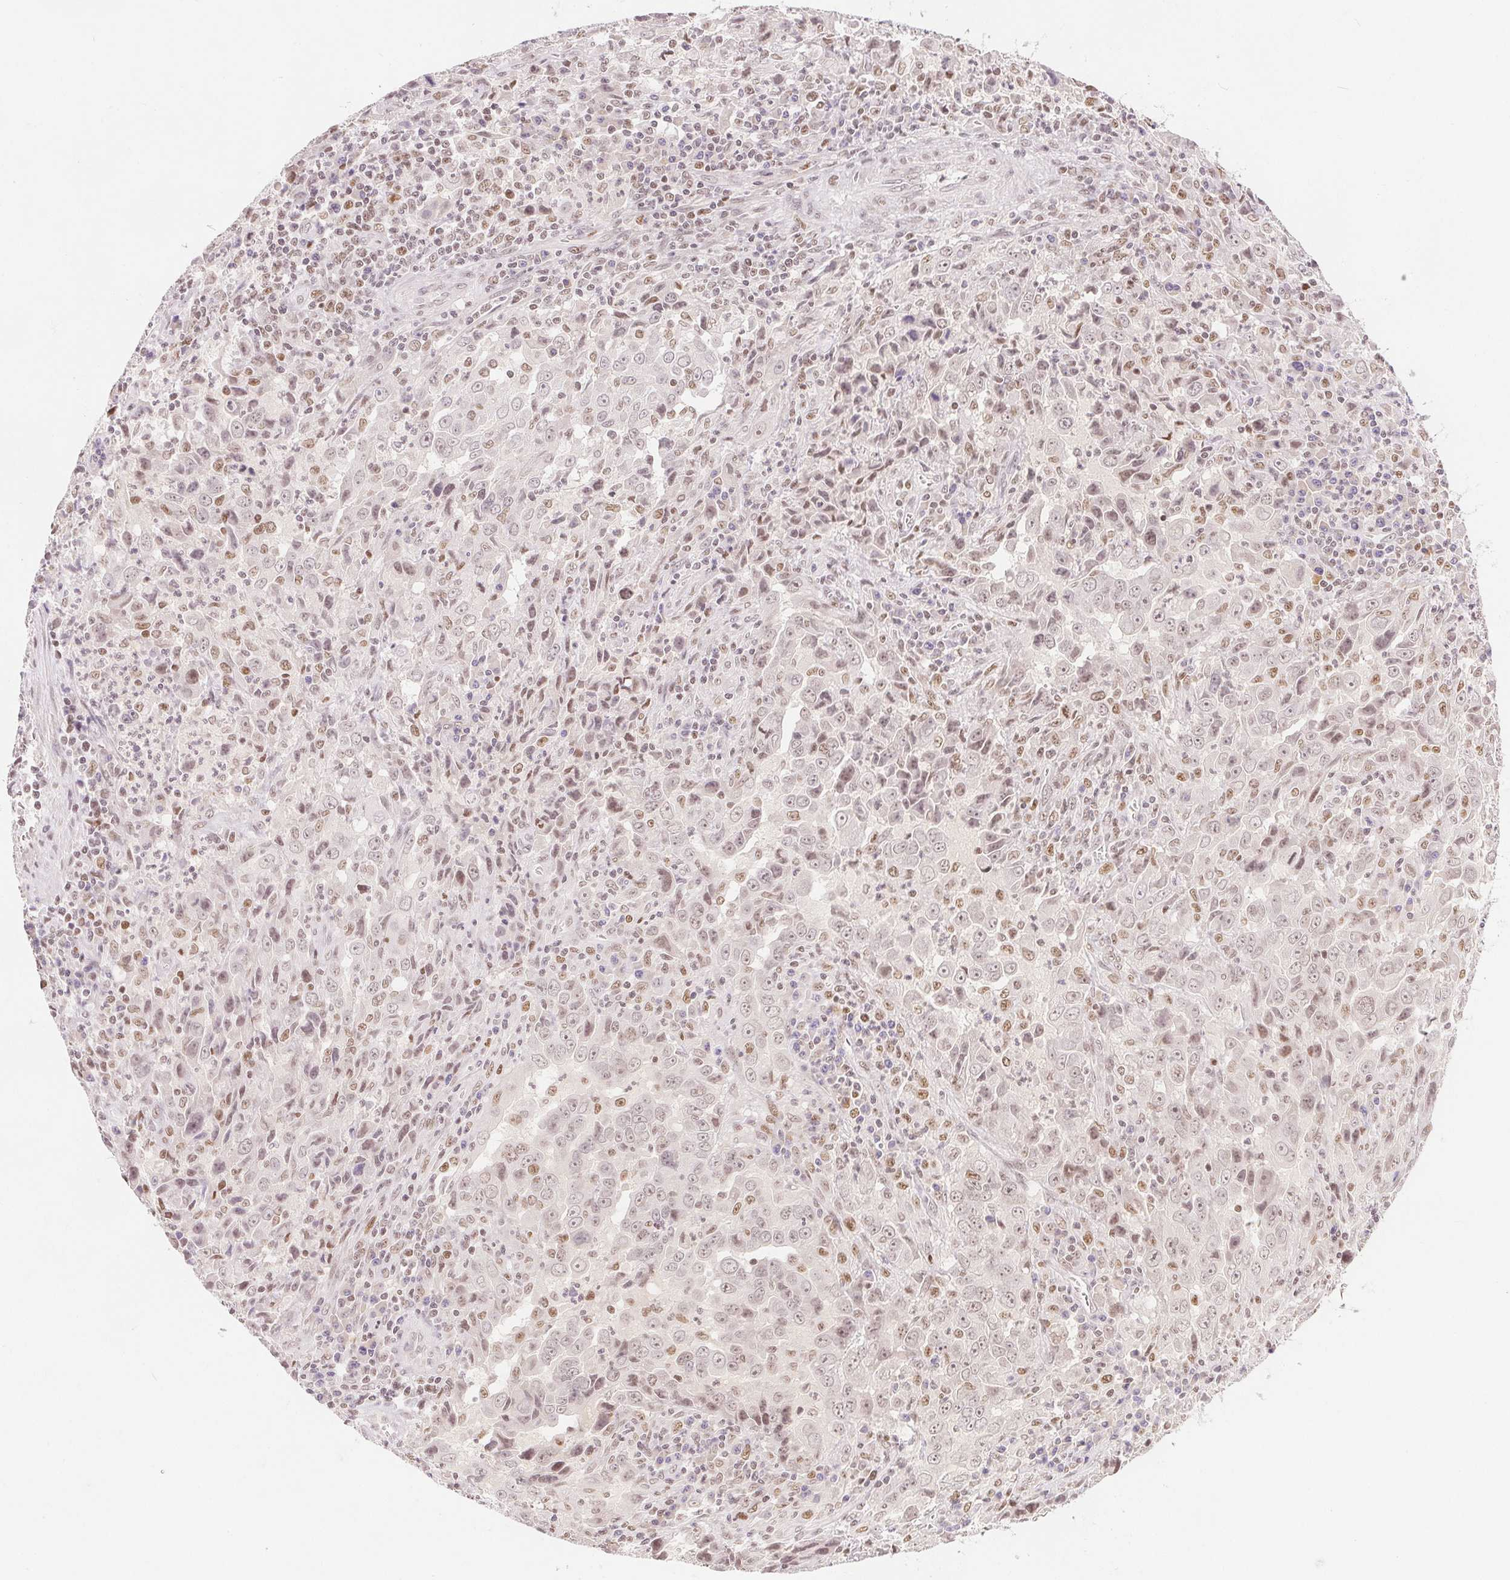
{"staining": {"intensity": "weak", "quantity": "25%-75%", "location": "nuclear"}, "tissue": "lung cancer", "cell_type": "Tumor cells", "image_type": "cancer", "snomed": [{"axis": "morphology", "description": "Adenocarcinoma, NOS"}, {"axis": "topography", "description": "Lung"}], "caption": "Tumor cells show weak nuclear positivity in approximately 25%-75% of cells in lung adenocarcinoma.", "gene": "DEK", "patient": {"sex": "male", "age": 67}}